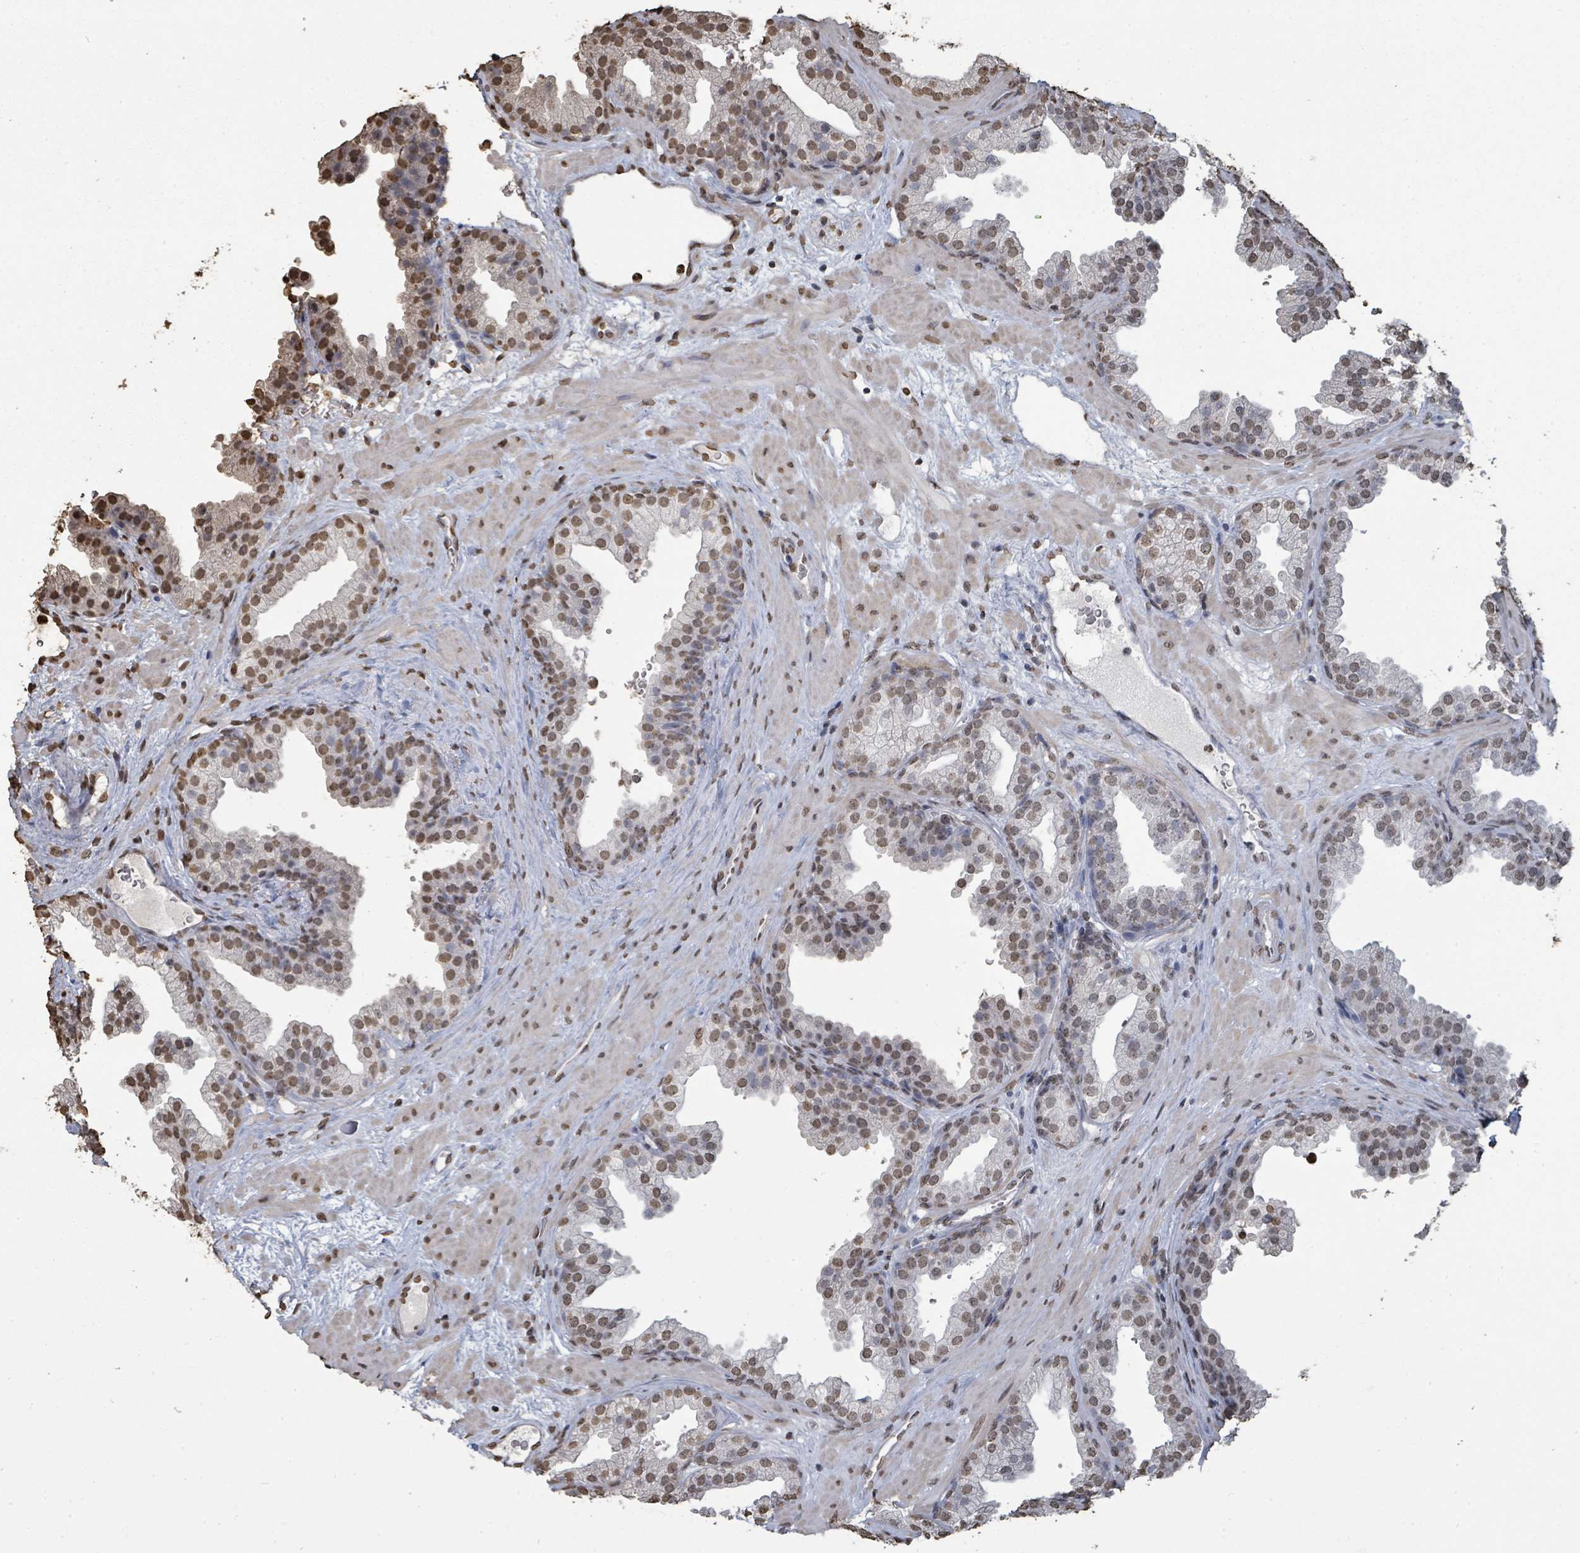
{"staining": {"intensity": "moderate", "quantity": ">75%", "location": "nuclear"}, "tissue": "prostate", "cell_type": "Glandular cells", "image_type": "normal", "snomed": [{"axis": "morphology", "description": "Normal tissue, NOS"}, {"axis": "topography", "description": "Prostate"}], "caption": "IHC photomicrograph of benign human prostate stained for a protein (brown), which displays medium levels of moderate nuclear expression in about >75% of glandular cells.", "gene": "MRPS12", "patient": {"sex": "male", "age": 37}}